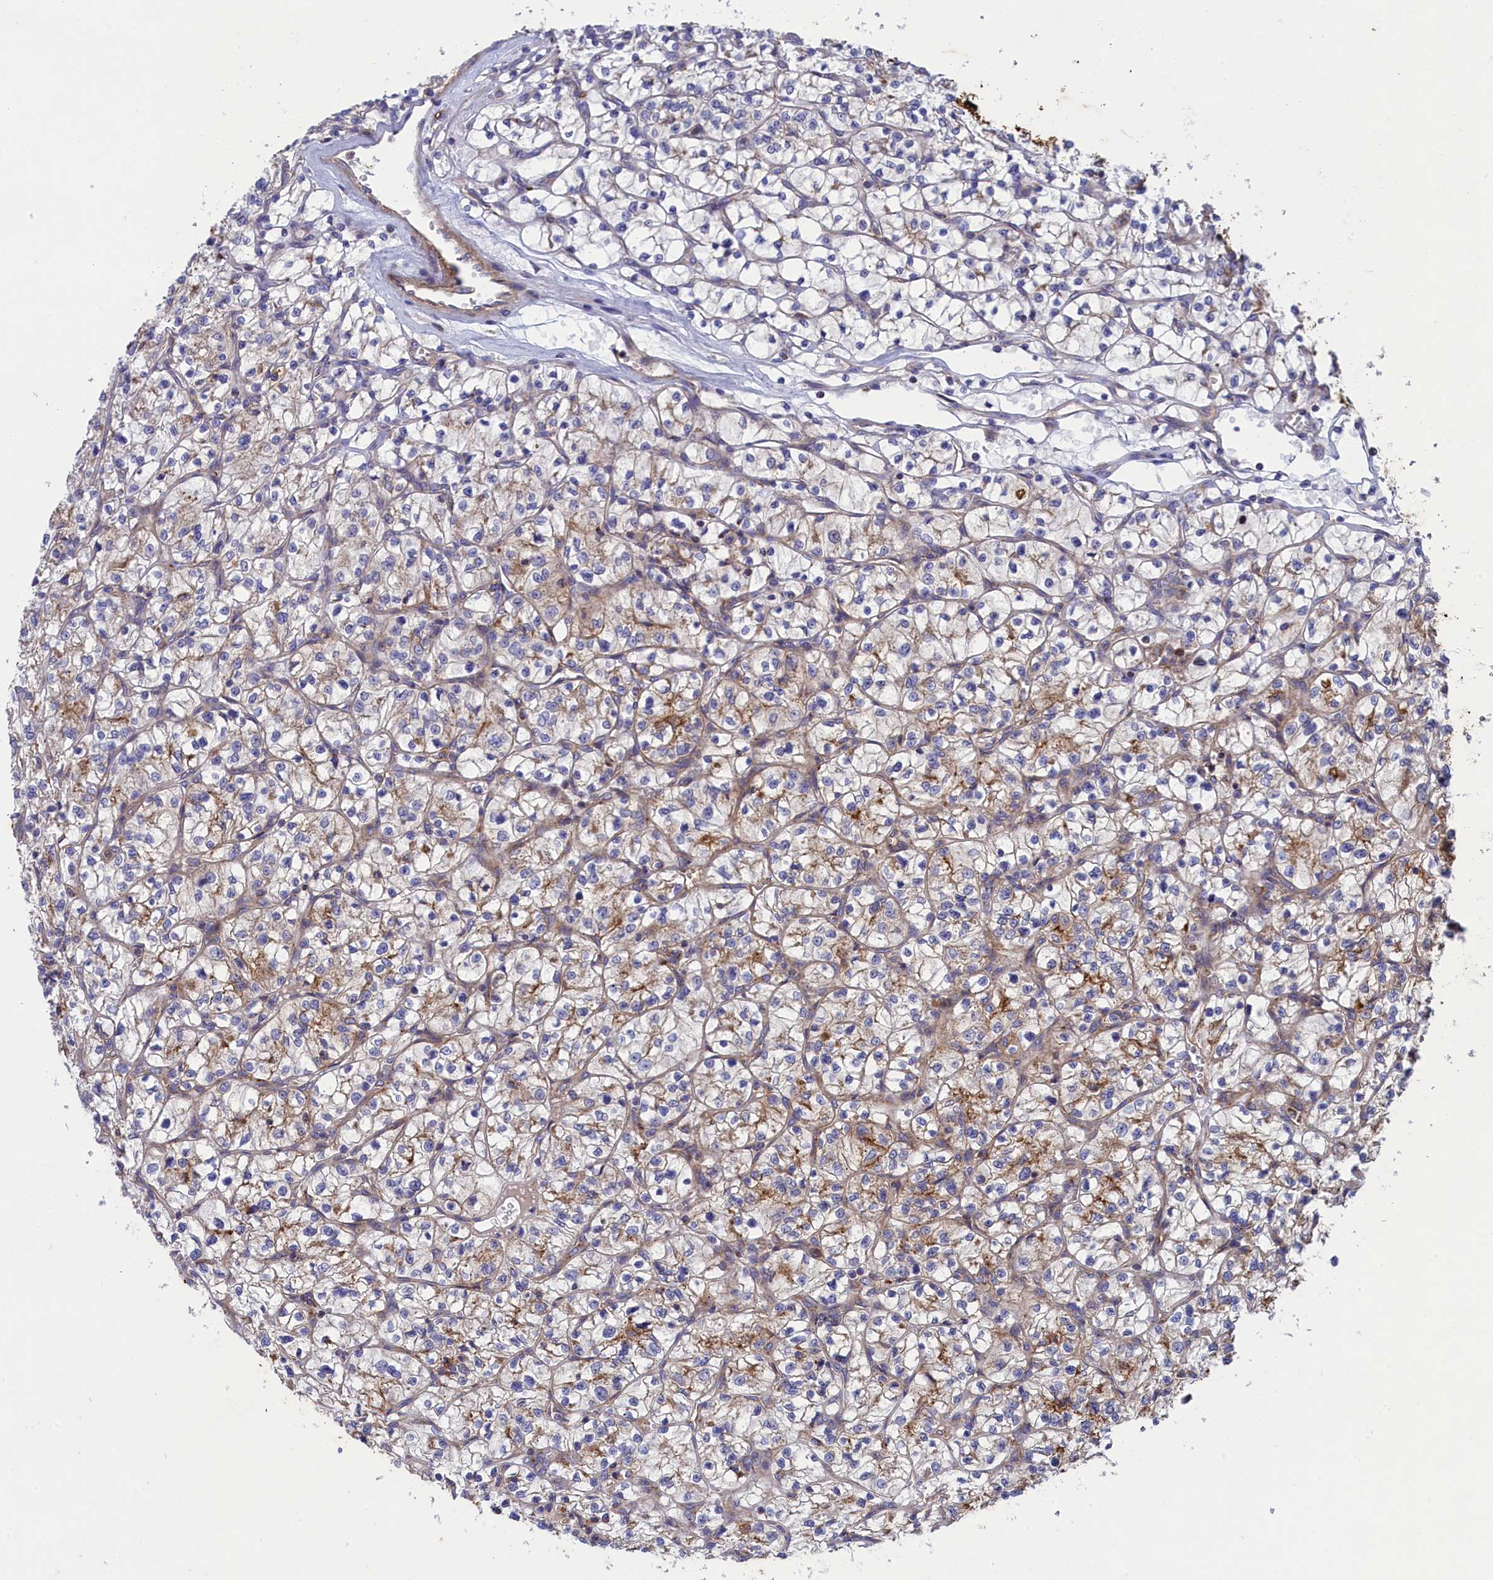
{"staining": {"intensity": "negative", "quantity": "none", "location": "none"}, "tissue": "renal cancer", "cell_type": "Tumor cells", "image_type": "cancer", "snomed": [{"axis": "morphology", "description": "Adenocarcinoma, NOS"}, {"axis": "topography", "description": "Kidney"}], "caption": "Immunohistochemistry of human renal adenocarcinoma demonstrates no expression in tumor cells.", "gene": "SCAMP4", "patient": {"sex": "female", "age": 64}}